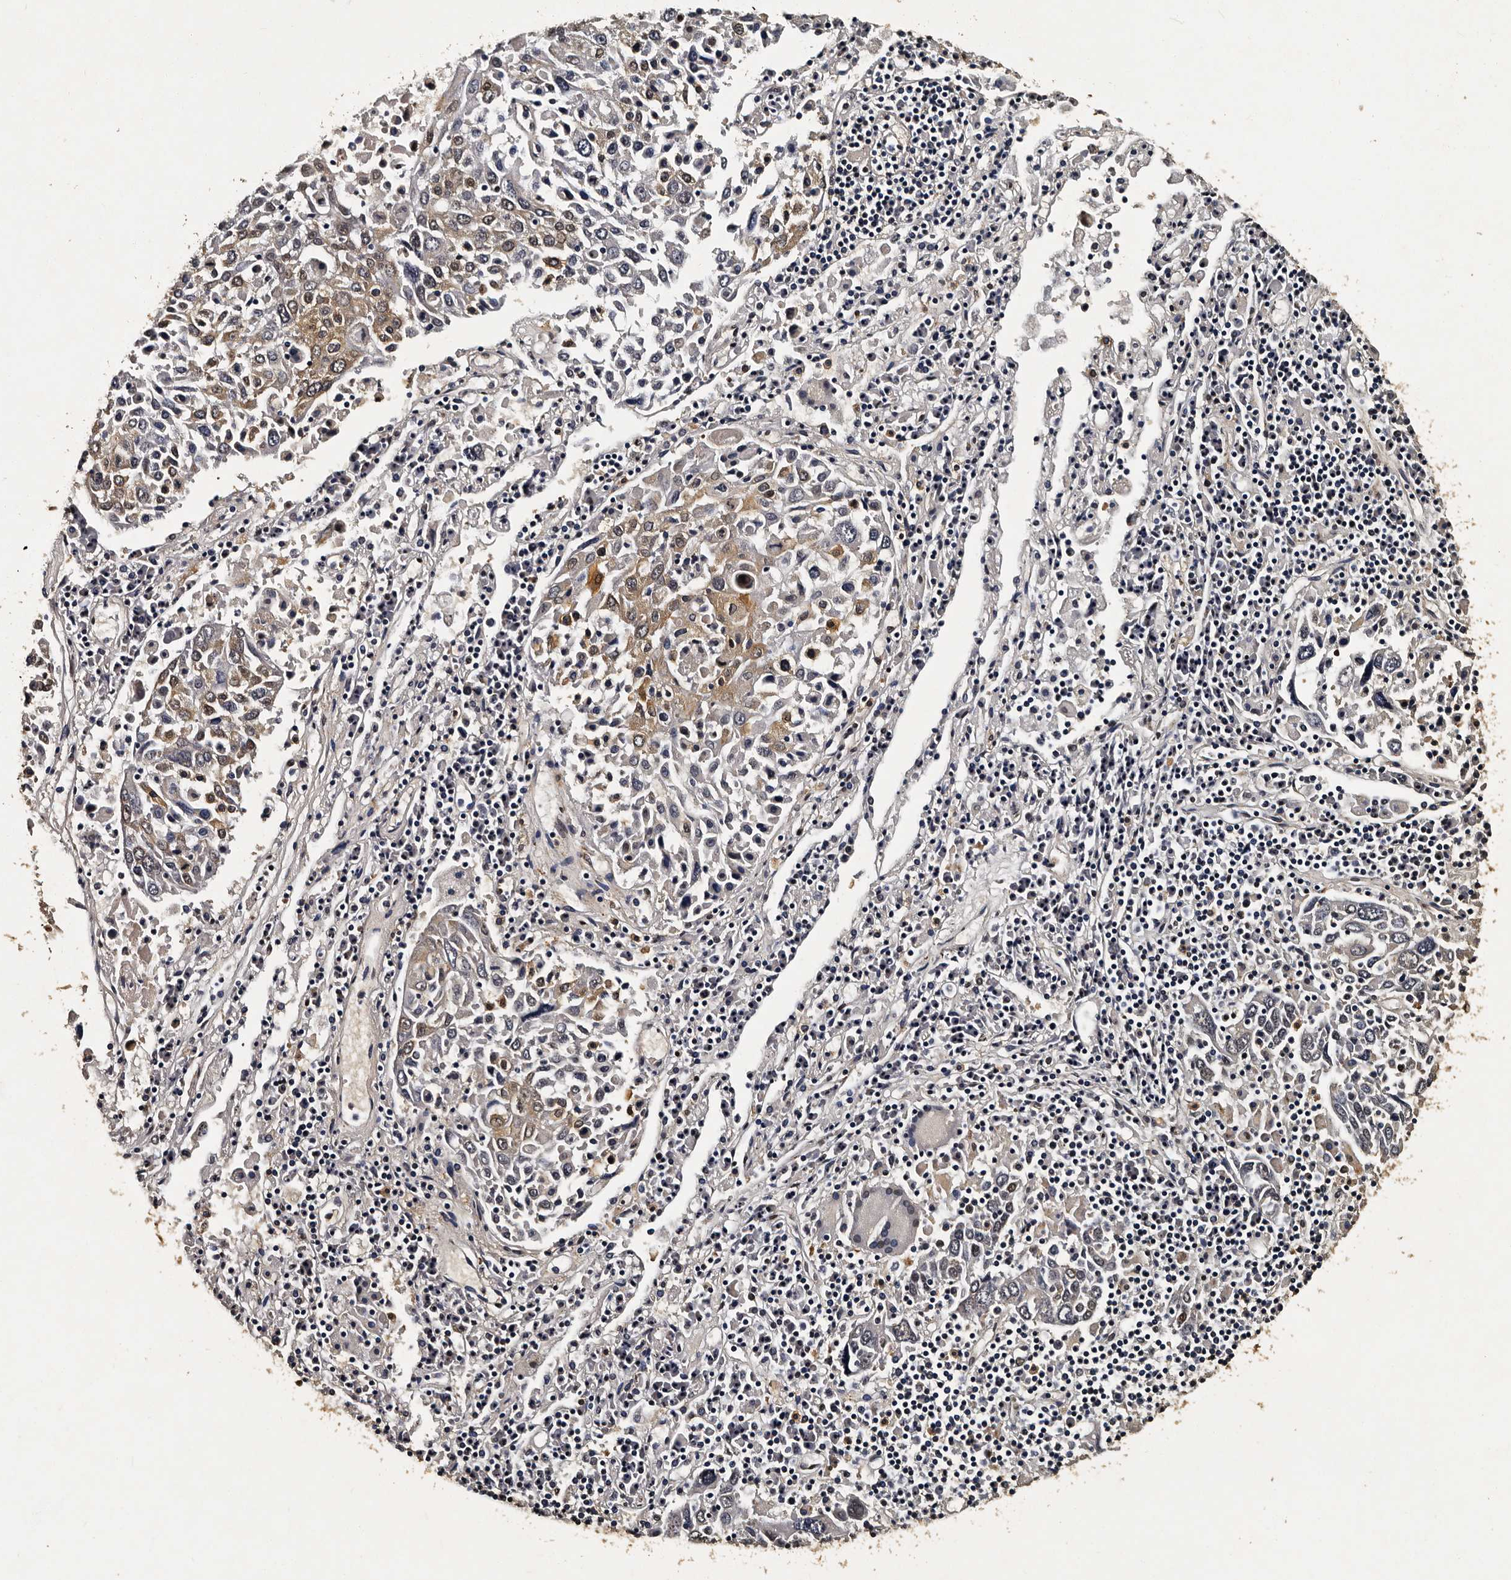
{"staining": {"intensity": "moderate", "quantity": "25%-75%", "location": "cytoplasmic/membranous,nuclear"}, "tissue": "lung cancer", "cell_type": "Tumor cells", "image_type": "cancer", "snomed": [{"axis": "morphology", "description": "Squamous cell carcinoma, NOS"}, {"axis": "topography", "description": "Lung"}], "caption": "About 25%-75% of tumor cells in human lung squamous cell carcinoma display moderate cytoplasmic/membranous and nuclear protein staining as visualized by brown immunohistochemical staining.", "gene": "CPNE3", "patient": {"sex": "male", "age": 65}}